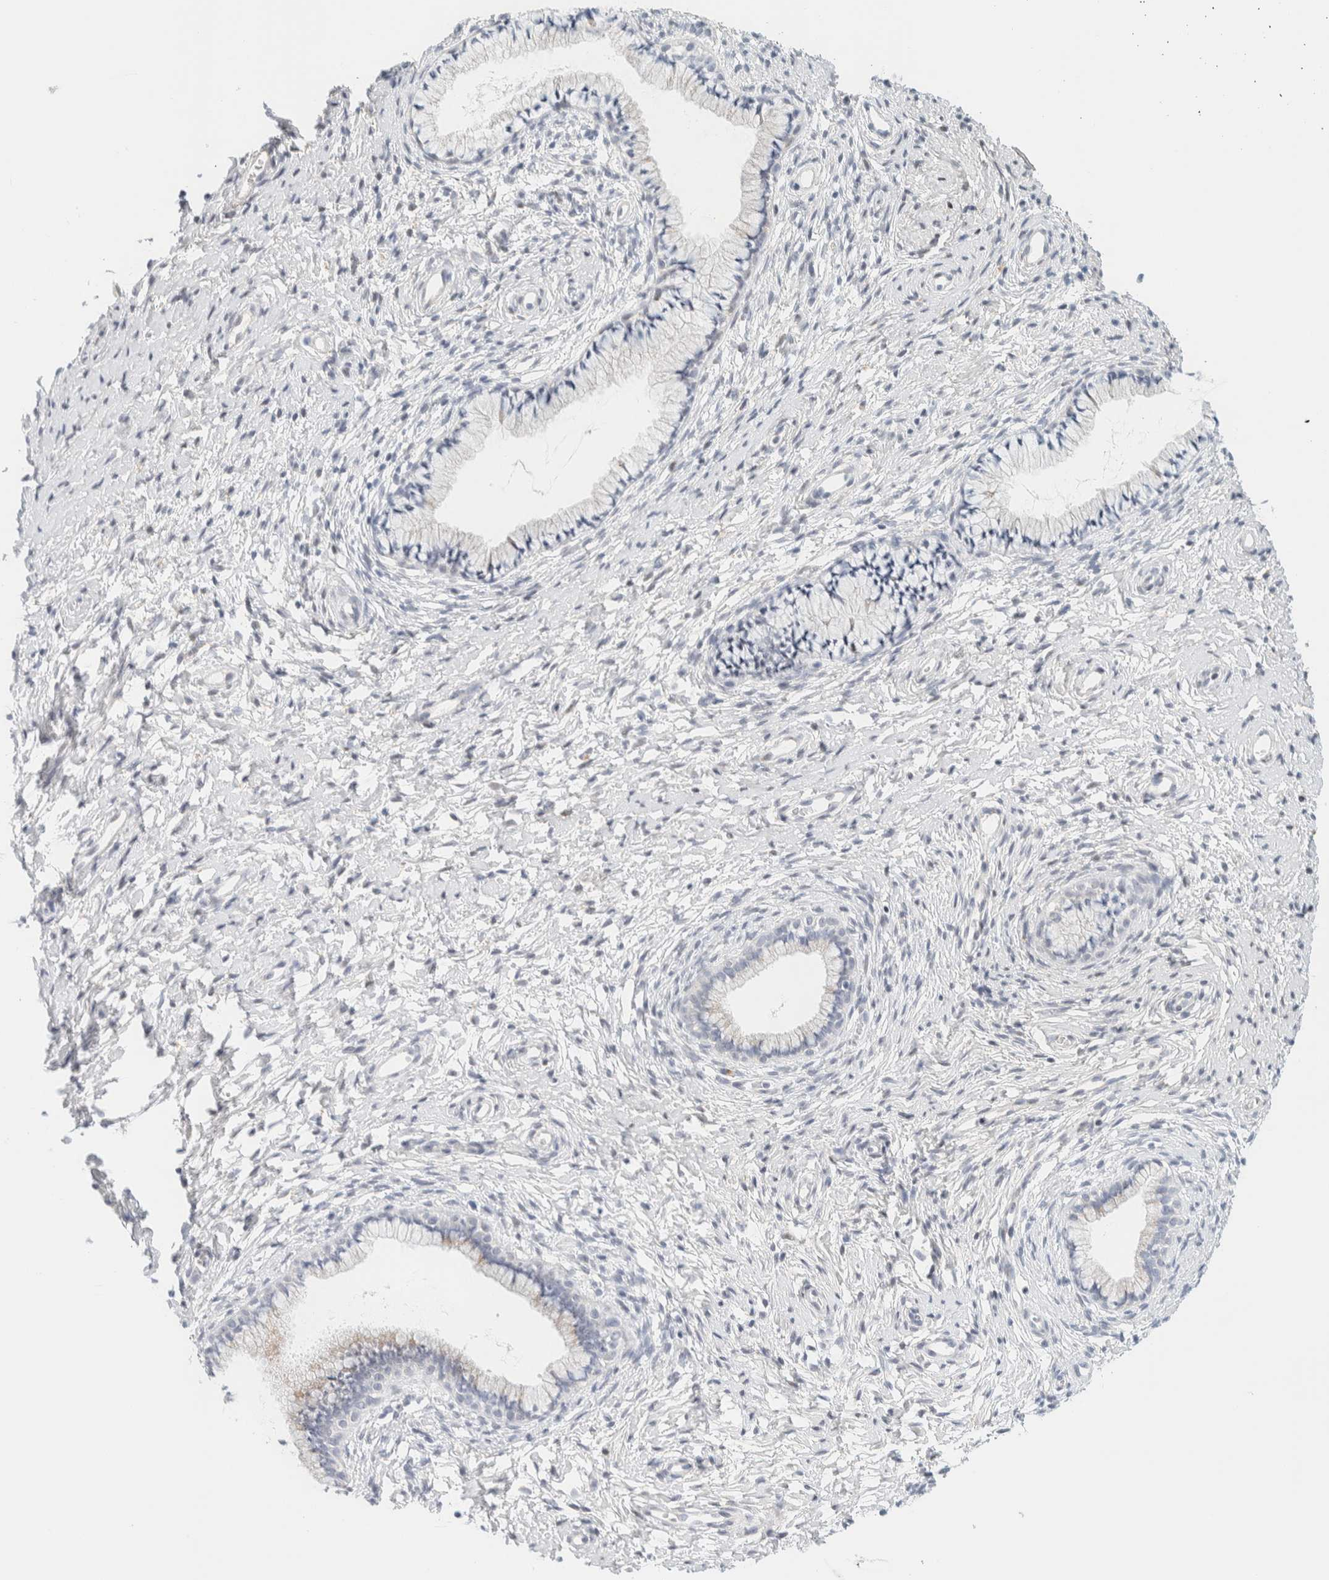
{"staining": {"intensity": "weak", "quantity": "<25%", "location": "cytoplasmic/membranous"}, "tissue": "cervix", "cell_type": "Glandular cells", "image_type": "normal", "snomed": [{"axis": "morphology", "description": "Normal tissue, NOS"}, {"axis": "topography", "description": "Cervix"}], "caption": "Cervix stained for a protein using immunohistochemistry (IHC) exhibits no positivity glandular cells.", "gene": "SPNS3", "patient": {"sex": "female", "age": 72}}